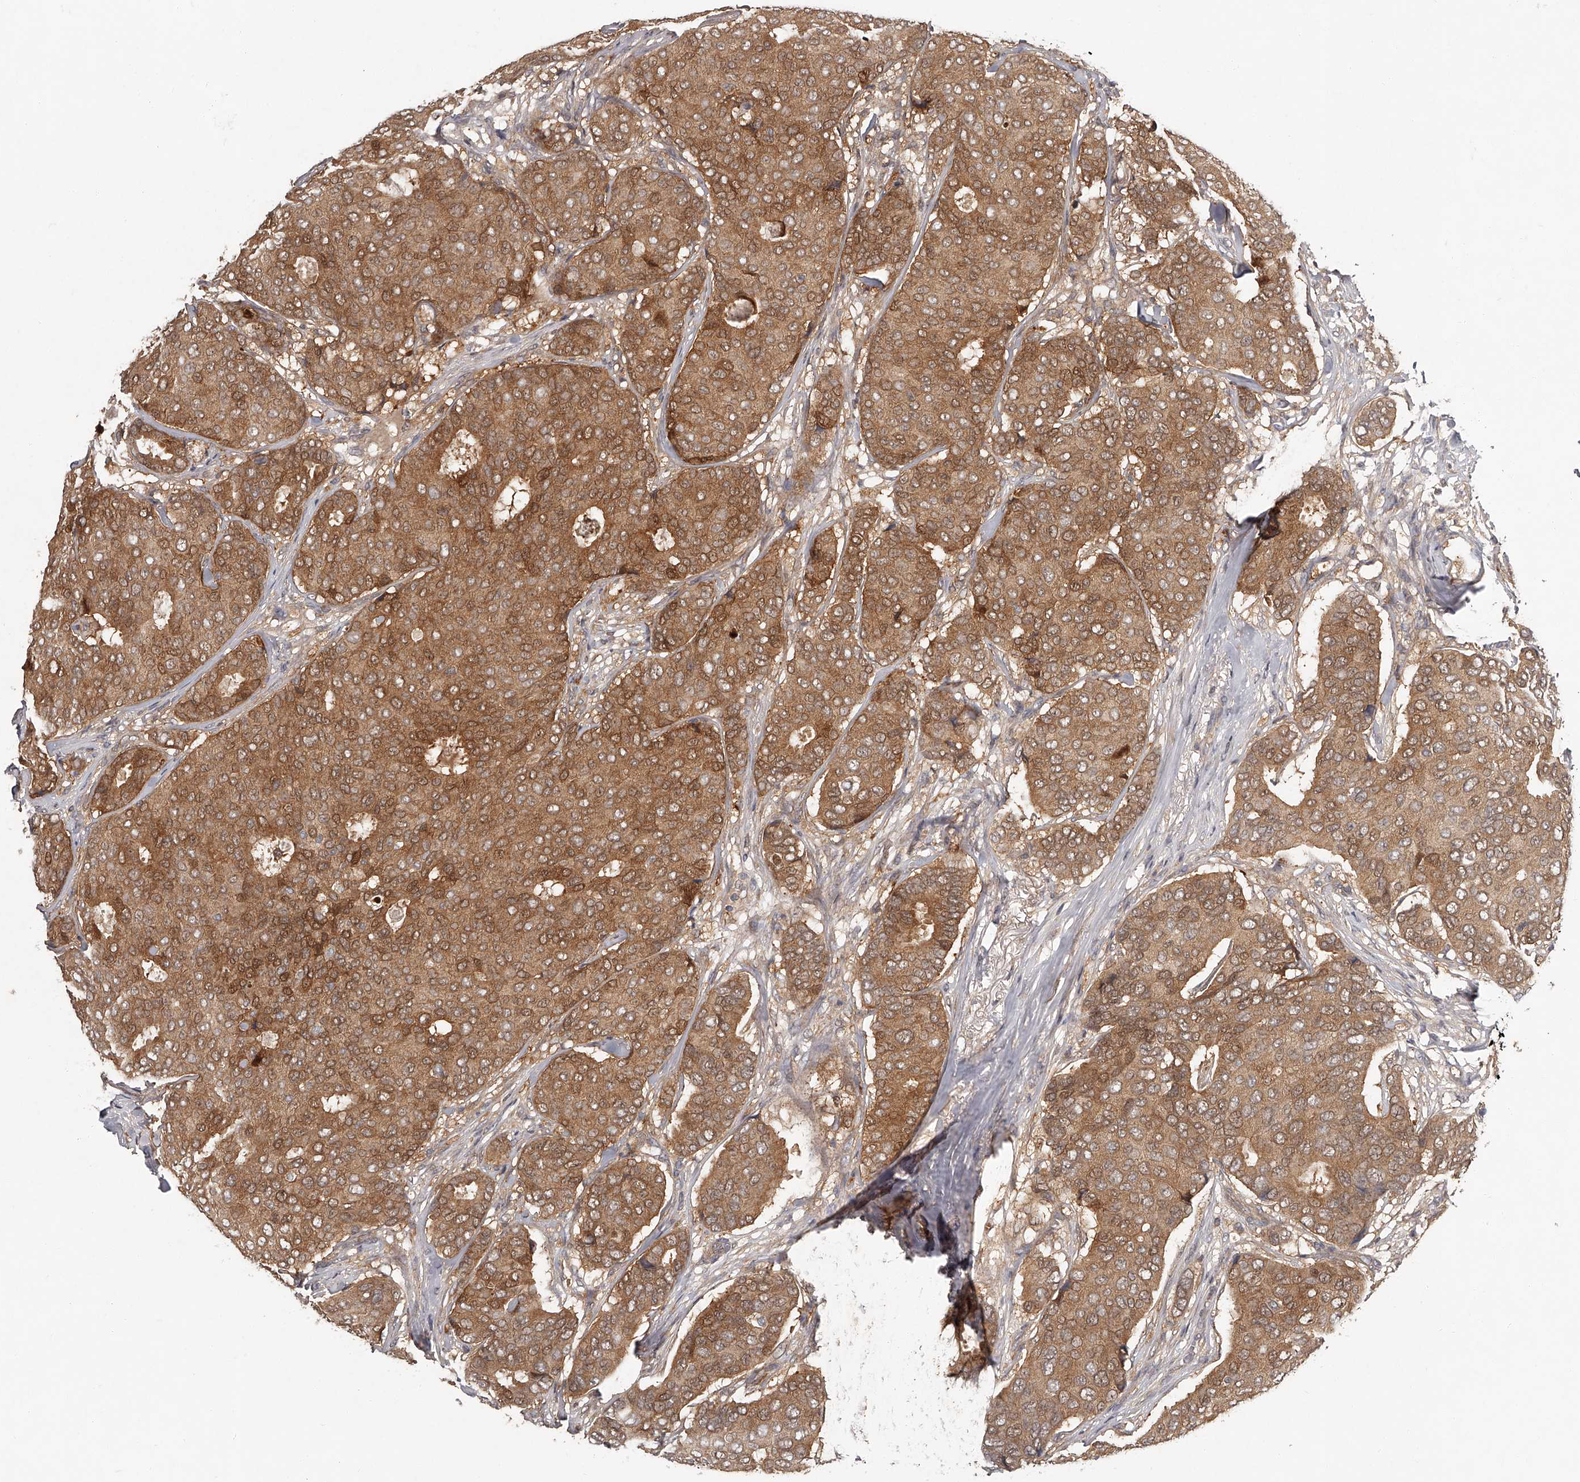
{"staining": {"intensity": "moderate", "quantity": ">75%", "location": "cytoplasmic/membranous"}, "tissue": "breast cancer", "cell_type": "Tumor cells", "image_type": "cancer", "snomed": [{"axis": "morphology", "description": "Duct carcinoma"}, {"axis": "topography", "description": "Breast"}], "caption": "Immunohistochemistry micrograph of neoplastic tissue: human breast infiltrating ductal carcinoma stained using immunohistochemistry (IHC) exhibits medium levels of moderate protein expression localized specifically in the cytoplasmic/membranous of tumor cells, appearing as a cytoplasmic/membranous brown color.", "gene": "GGCT", "patient": {"sex": "female", "age": 75}}